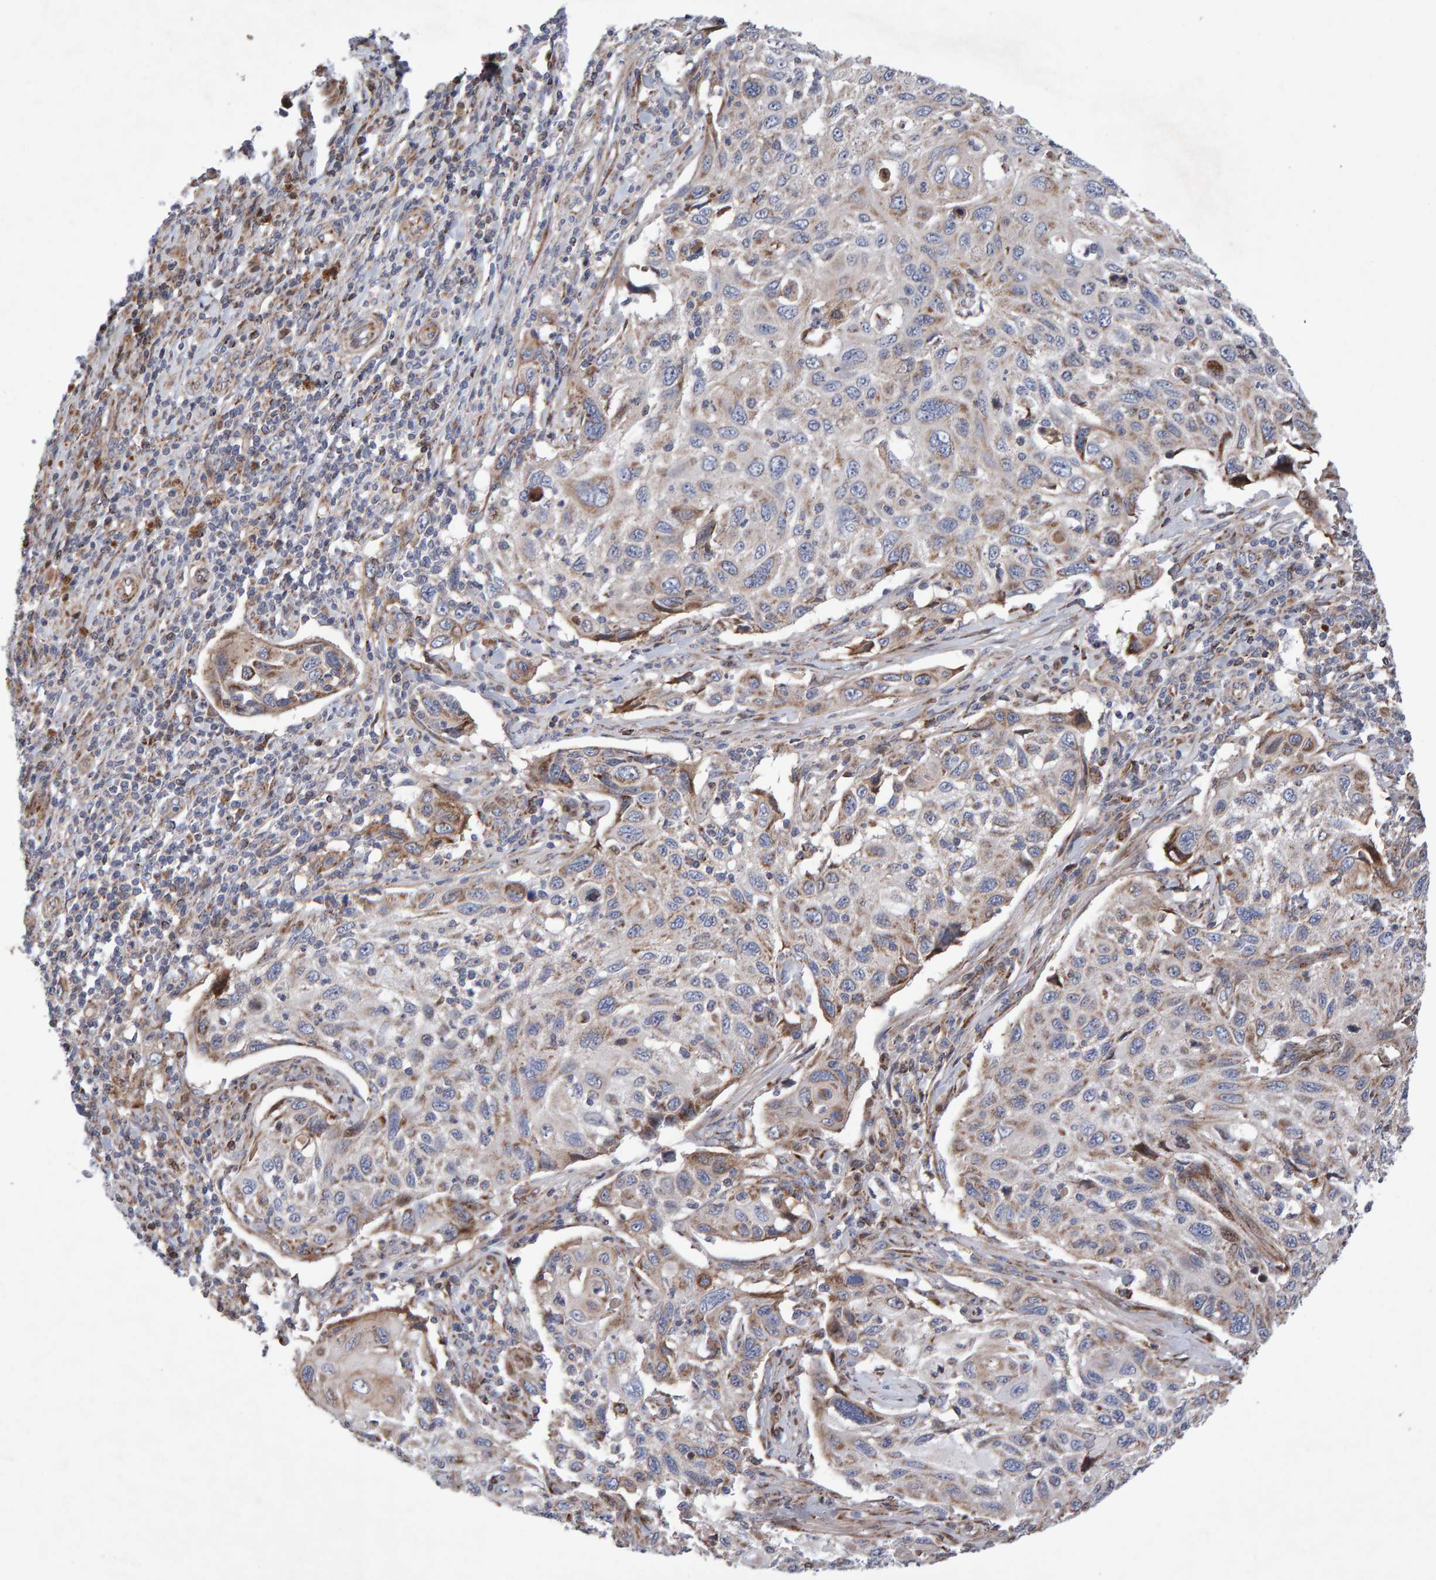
{"staining": {"intensity": "weak", "quantity": "<25%", "location": "cytoplasmic/membranous"}, "tissue": "cervical cancer", "cell_type": "Tumor cells", "image_type": "cancer", "snomed": [{"axis": "morphology", "description": "Squamous cell carcinoma, NOS"}, {"axis": "topography", "description": "Cervix"}], "caption": "Immunohistochemistry (IHC) micrograph of cervical cancer stained for a protein (brown), which displays no staining in tumor cells.", "gene": "PECR", "patient": {"sex": "female", "age": 70}}